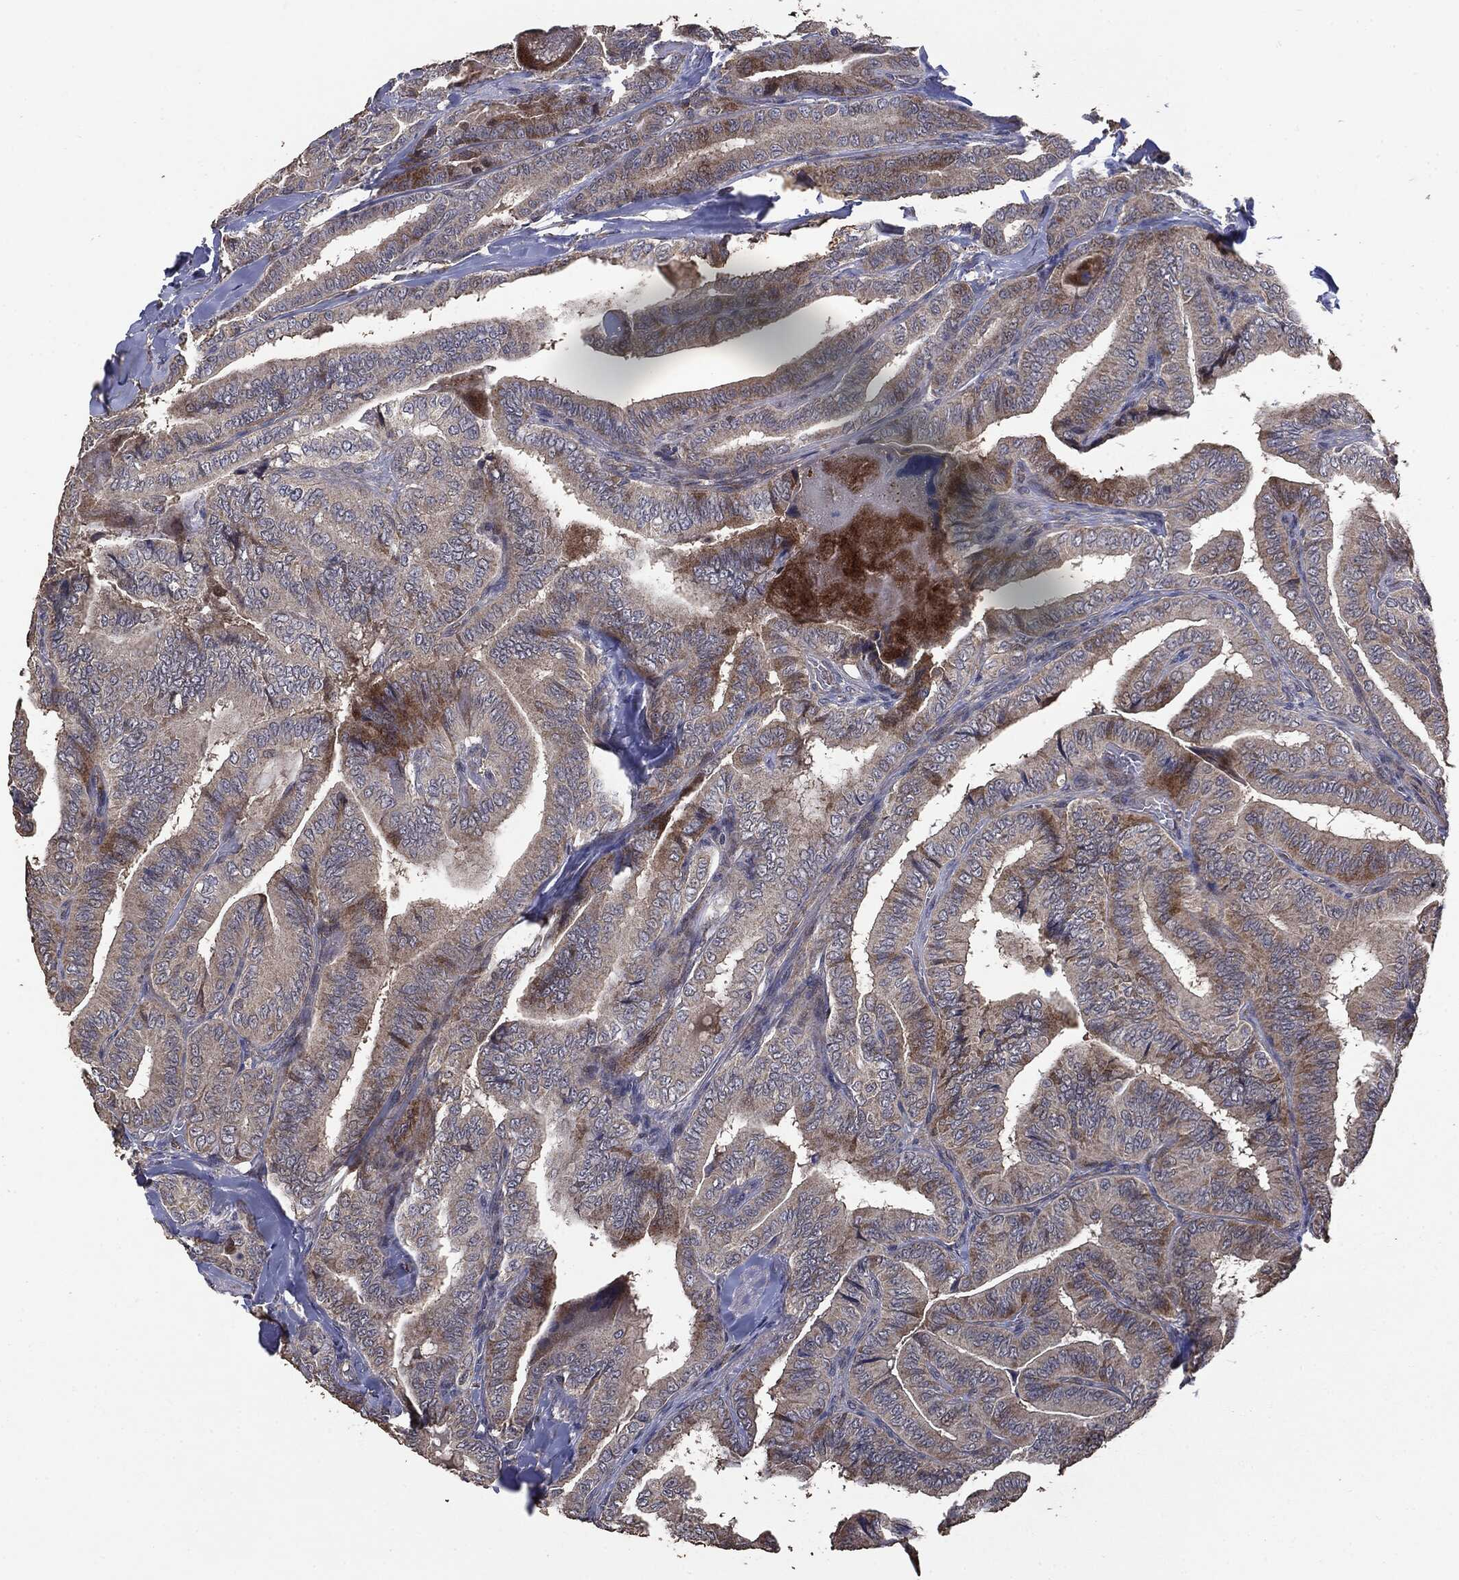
{"staining": {"intensity": "moderate", "quantity": "<25%", "location": "cytoplasmic/membranous"}, "tissue": "thyroid cancer", "cell_type": "Tumor cells", "image_type": "cancer", "snomed": [{"axis": "morphology", "description": "Papillary adenocarcinoma, NOS"}, {"axis": "topography", "description": "Thyroid gland"}], "caption": "Thyroid cancer (papillary adenocarcinoma) stained for a protein shows moderate cytoplasmic/membranous positivity in tumor cells.", "gene": "MTOR", "patient": {"sex": "male", "age": 61}}